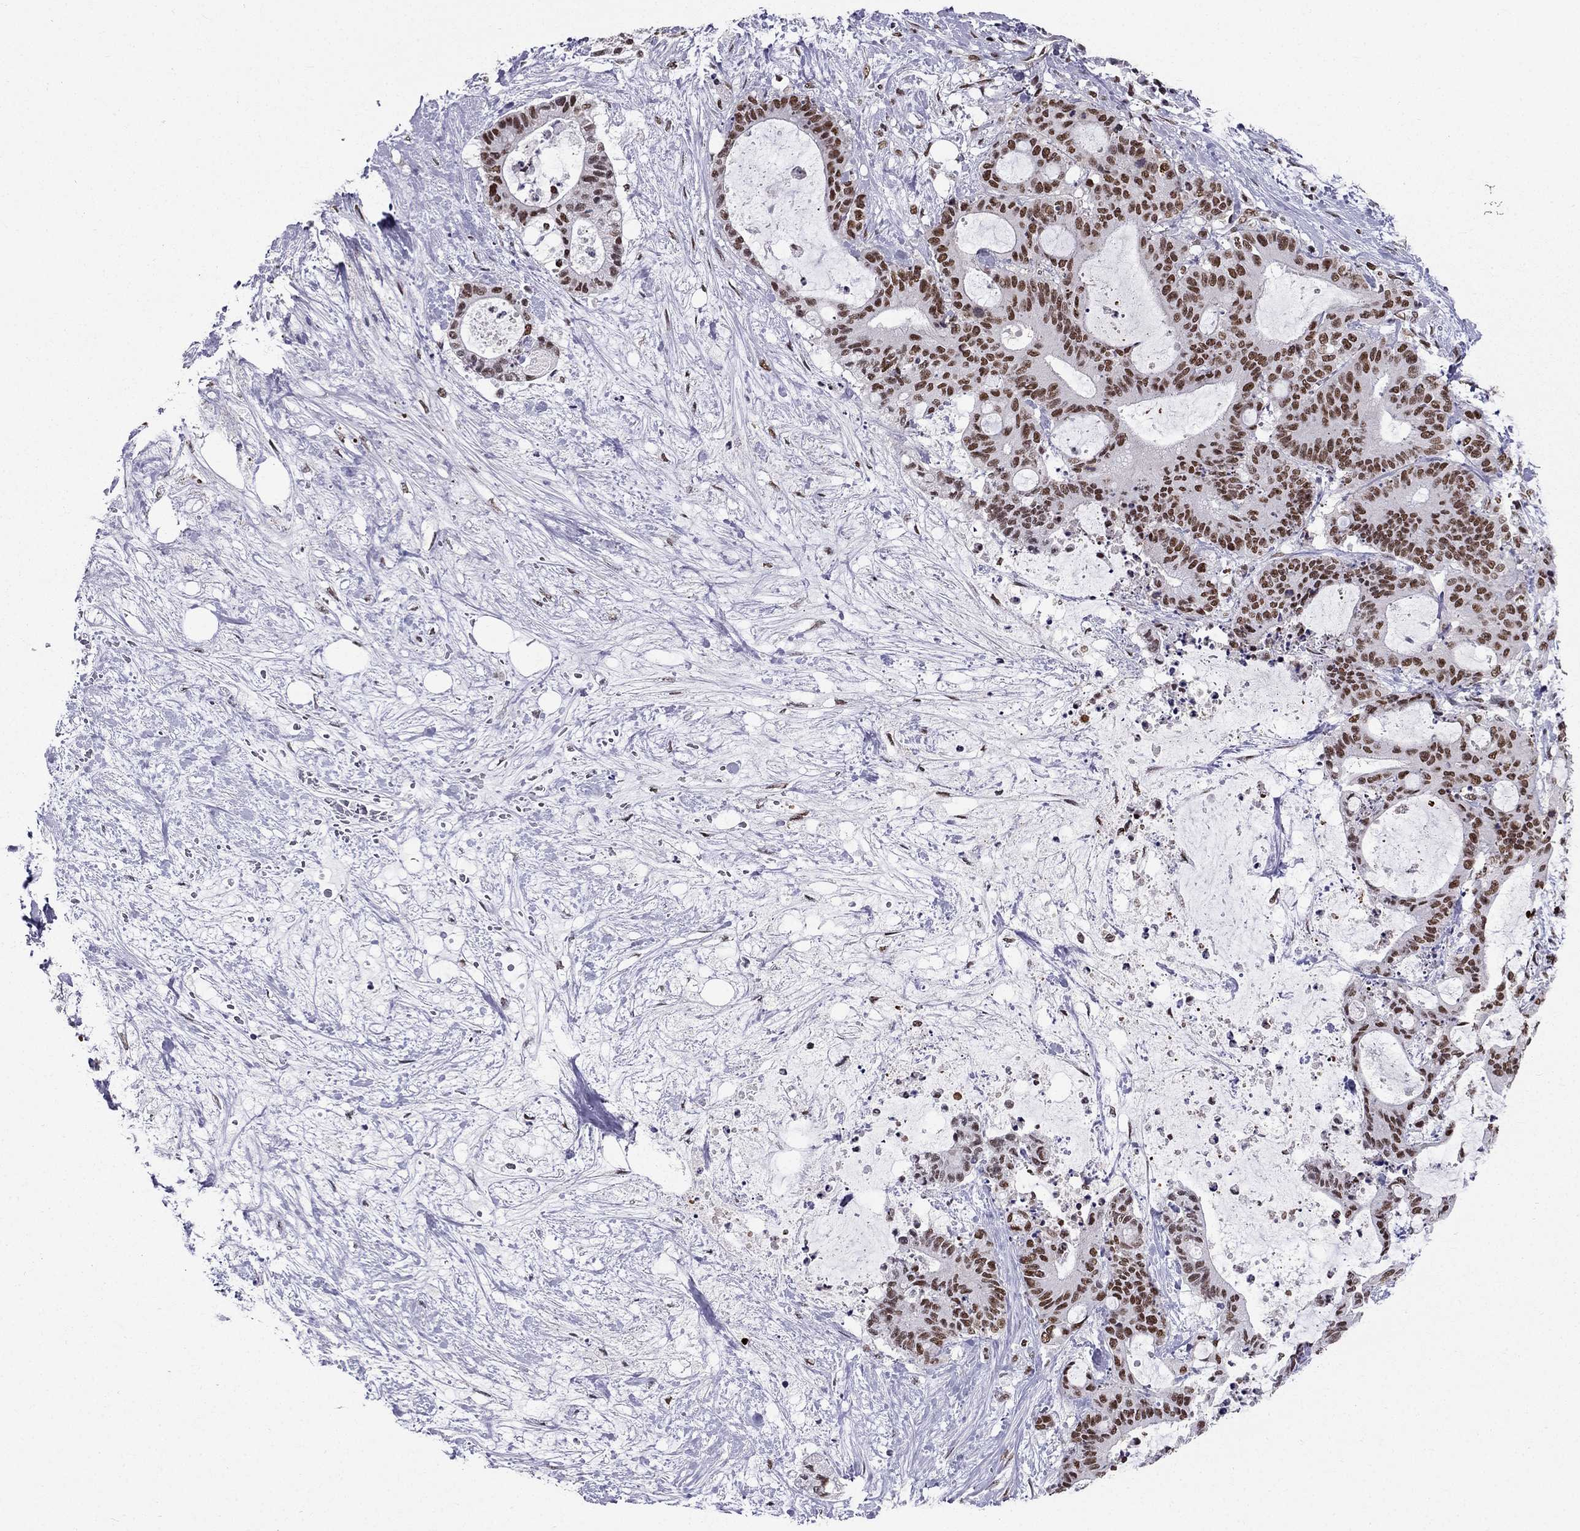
{"staining": {"intensity": "strong", "quantity": "25%-75%", "location": "nuclear"}, "tissue": "liver cancer", "cell_type": "Tumor cells", "image_type": "cancer", "snomed": [{"axis": "morphology", "description": "Cholangiocarcinoma"}, {"axis": "topography", "description": "Liver"}], "caption": "This image exhibits liver cancer (cholangiocarcinoma) stained with IHC to label a protein in brown. The nuclear of tumor cells show strong positivity for the protein. Nuclei are counter-stained blue.", "gene": "ZNF420", "patient": {"sex": "female", "age": 73}}